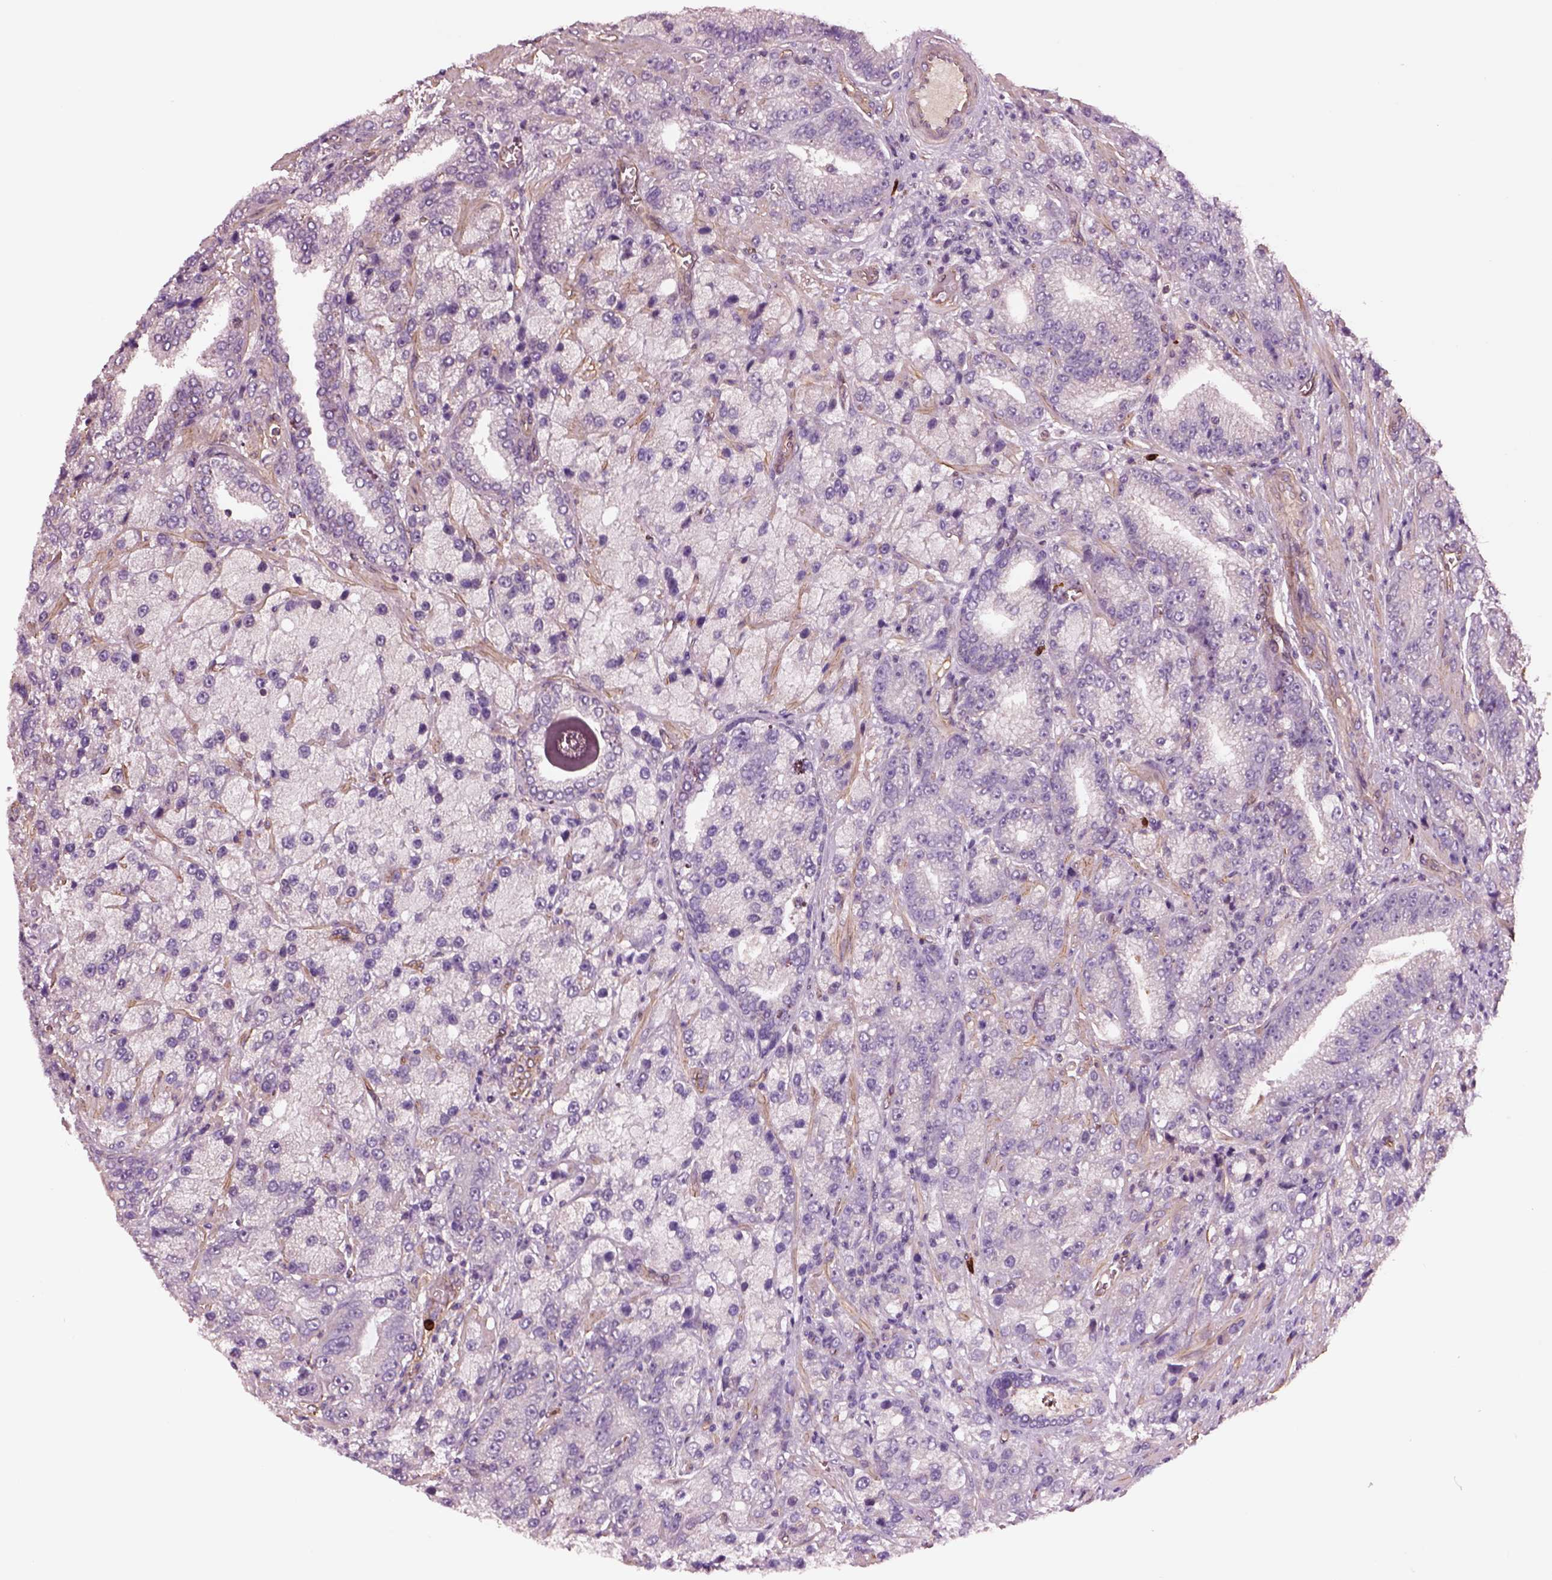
{"staining": {"intensity": "negative", "quantity": "none", "location": "none"}, "tissue": "prostate cancer", "cell_type": "Tumor cells", "image_type": "cancer", "snomed": [{"axis": "morphology", "description": "Adenocarcinoma, NOS"}, {"axis": "topography", "description": "Prostate"}], "caption": "DAB immunohistochemical staining of adenocarcinoma (prostate) demonstrates no significant expression in tumor cells.", "gene": "HTR1B", "patient": {"sex": "male", "age": 63}}